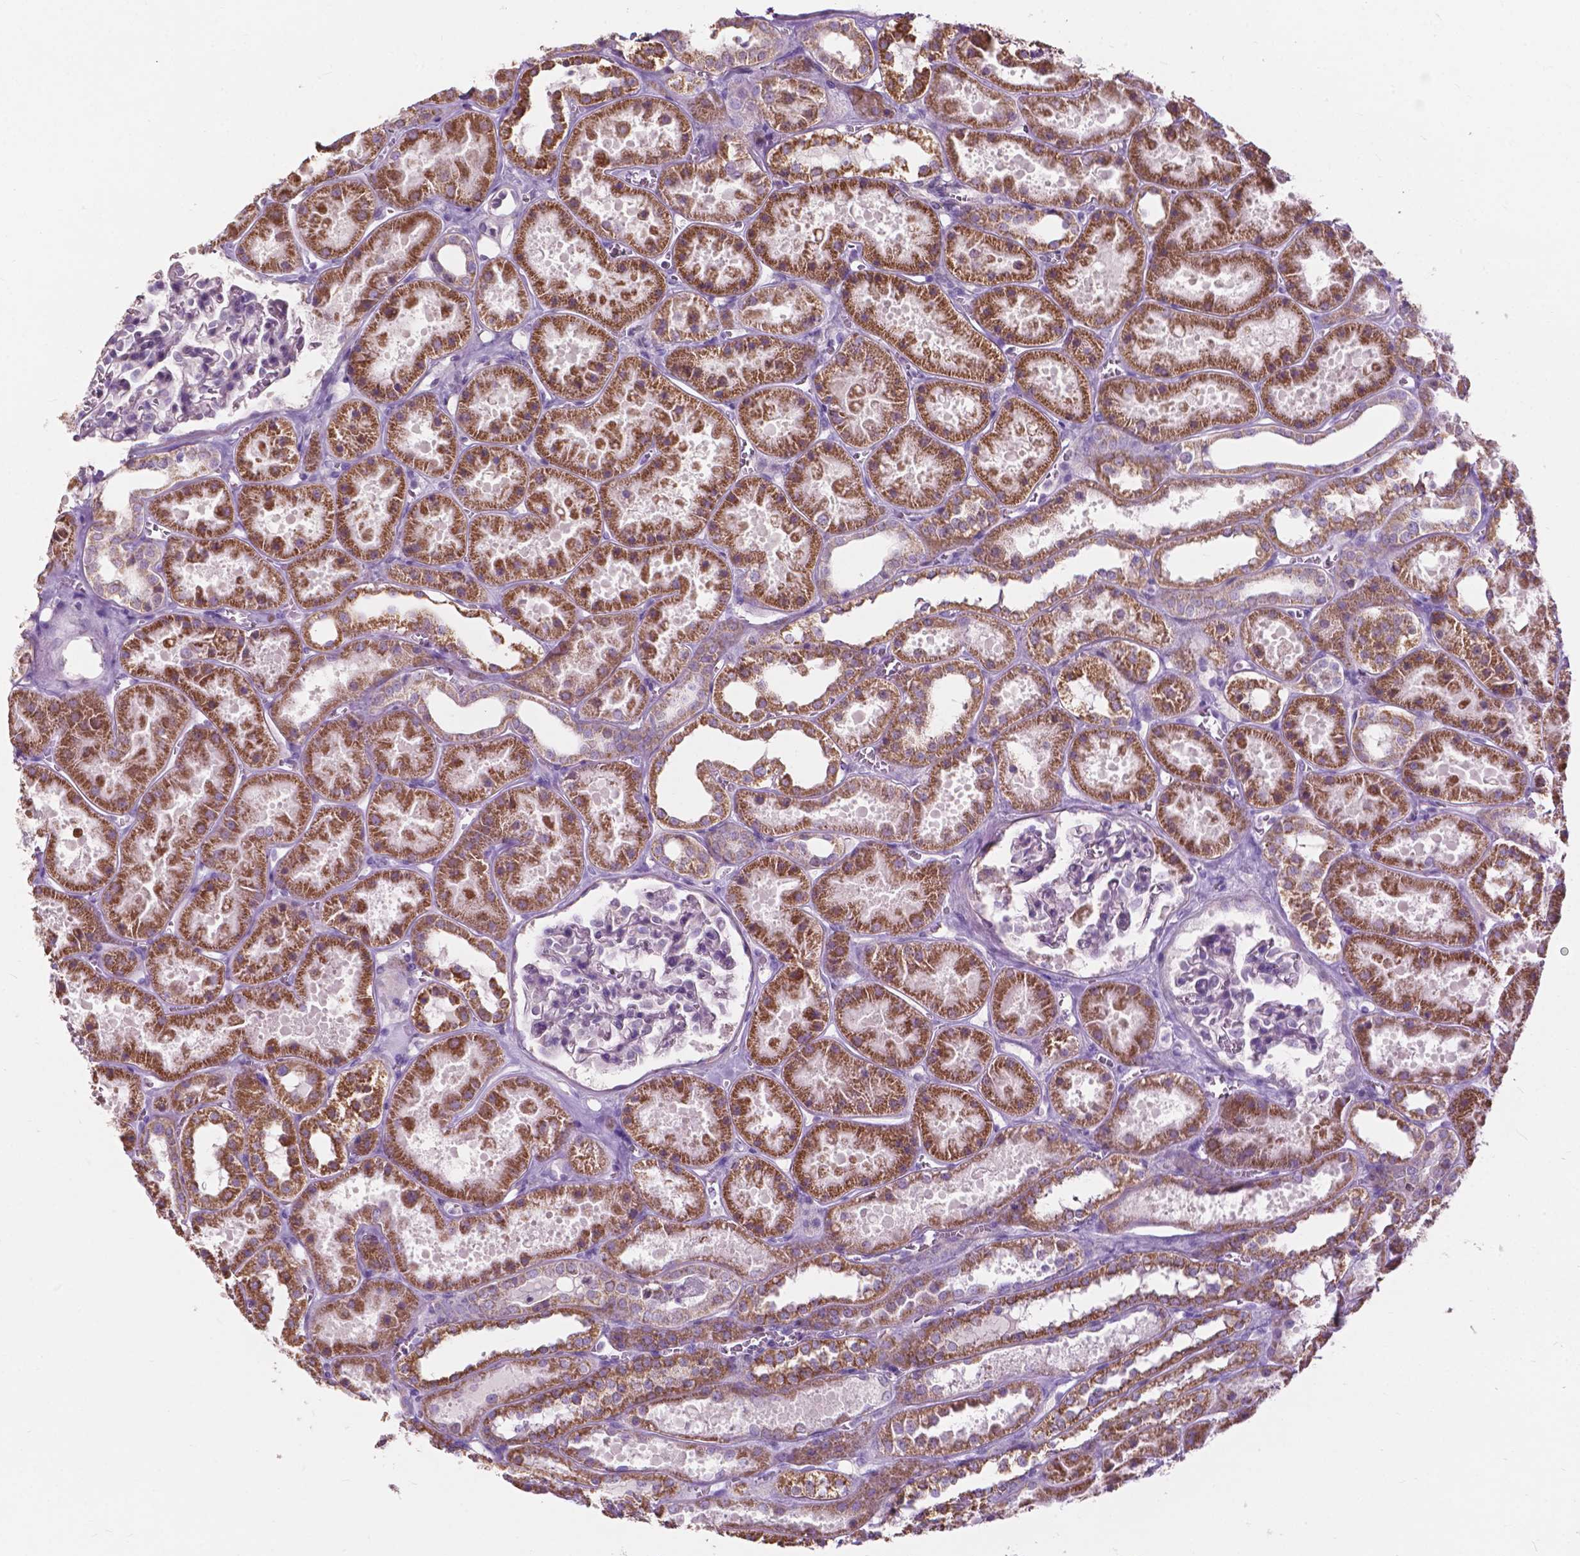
{"staining": {"intensity": "negative", "quantity": "none", "location": "none"}, "tissue": "kidney", "cell_type": "Cells in glomeruli", "image_type": "normal", "snomed": [{"axis": "morphology", "description": "Normal tissue, NOS"}, {"axis": "topography", "description": "Kidney"}], "caption": "The immunohistochemistry (IHC) photomicrograph has no significant staining in cells in glomeruli of kidney.", "gene": "NDUFS1", "patient": {"sex": "female", "age": 41}}